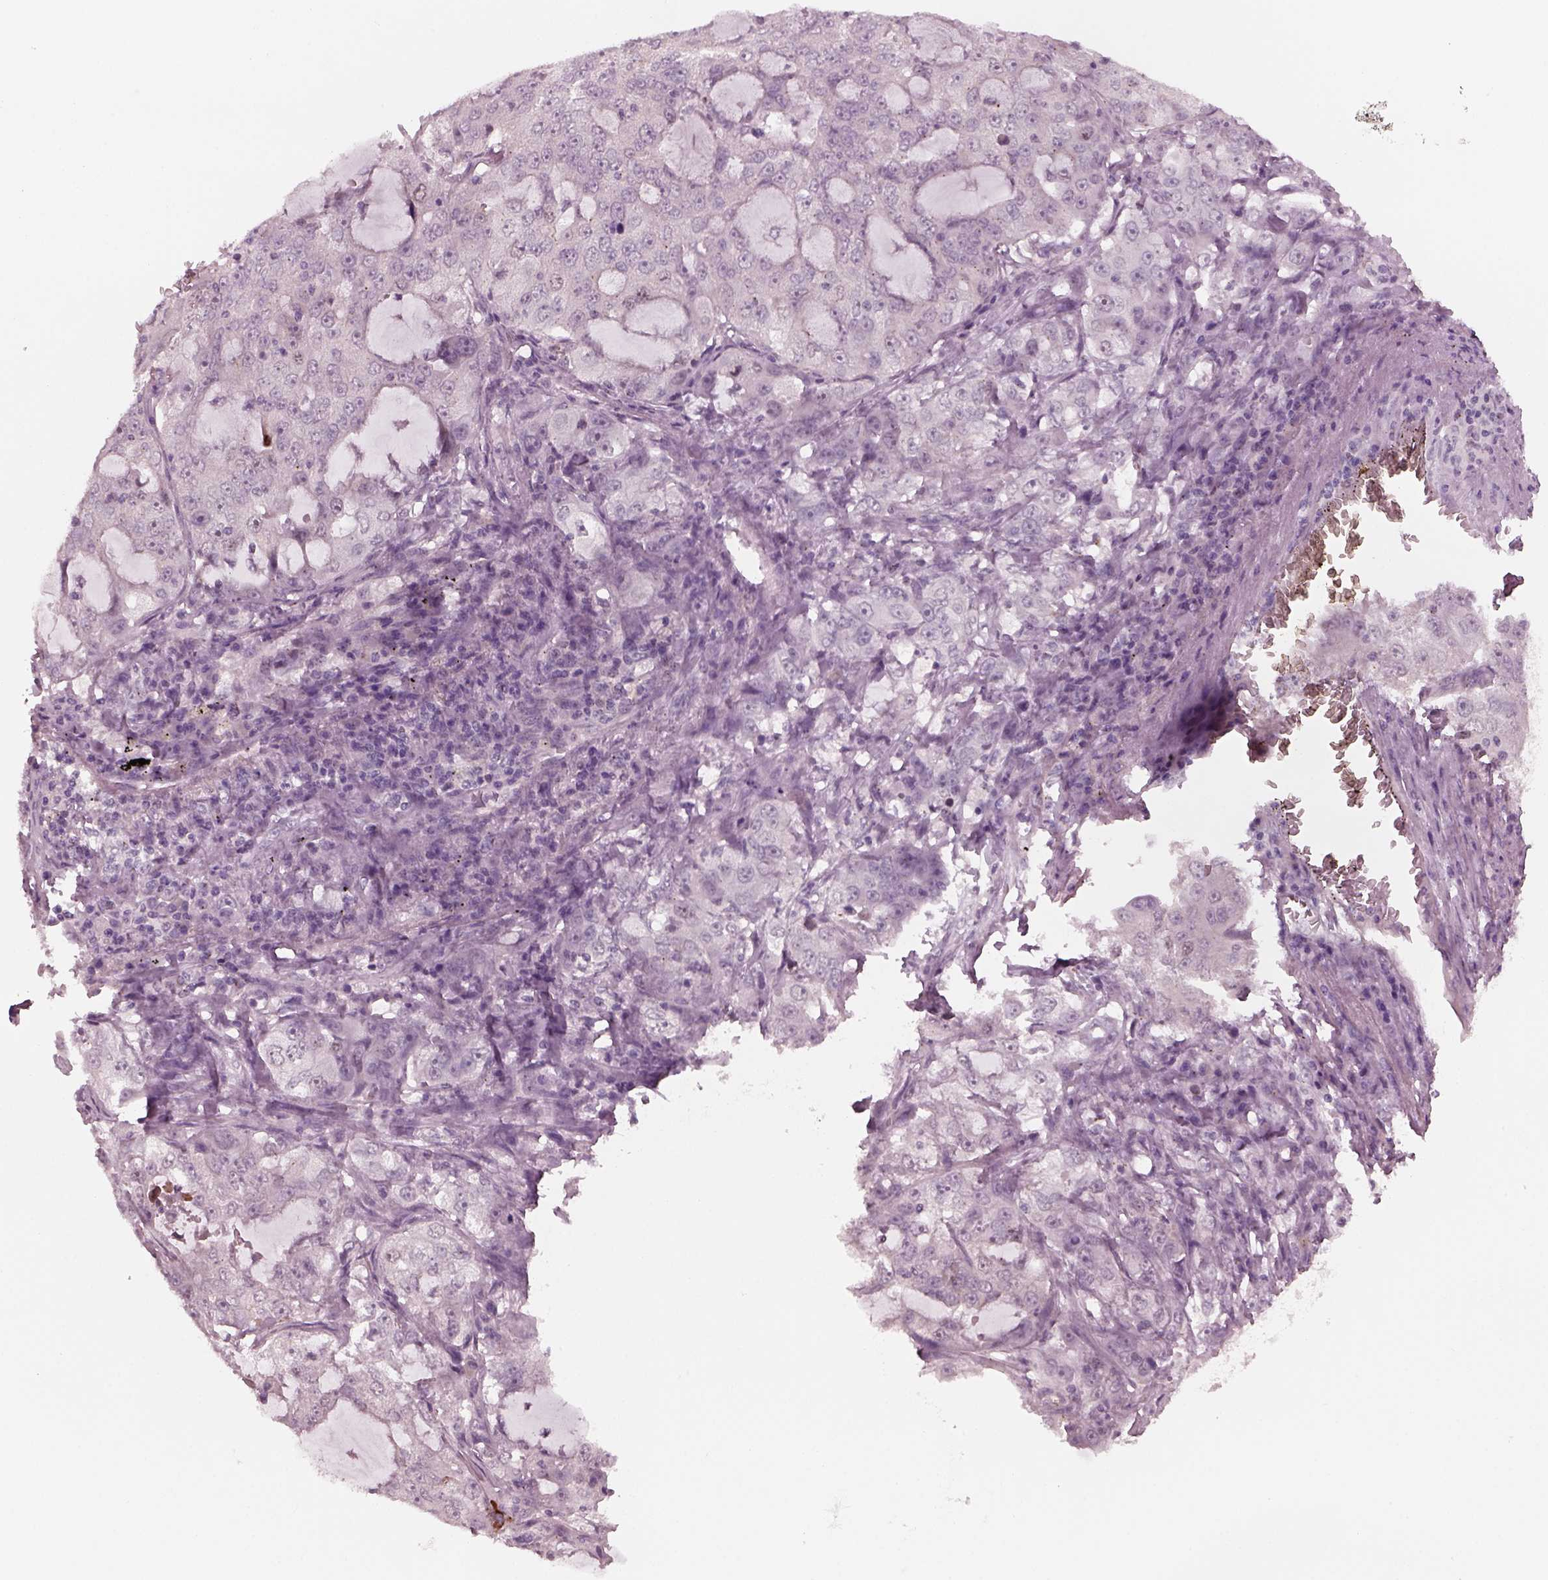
{"staining": {"intensity": "negative", "quantity": "none", "location": "none"}, "tissue": "lung cancer", "cell_type": "Tumor cells", "image_type": "cancer", "snomed": [{"axis": "morphology", "description": "Adenocarcinoma, NOS"}, {"axis": "topography", "description": "Lung"}], "caption": "IHC photomicrograph of human lung adenocarcinoma stained for a protein (brown), which demonstrates no staining in tumor cells.", "gene": "SAXO1", "patient": {"sex": "female", "age": 61}}